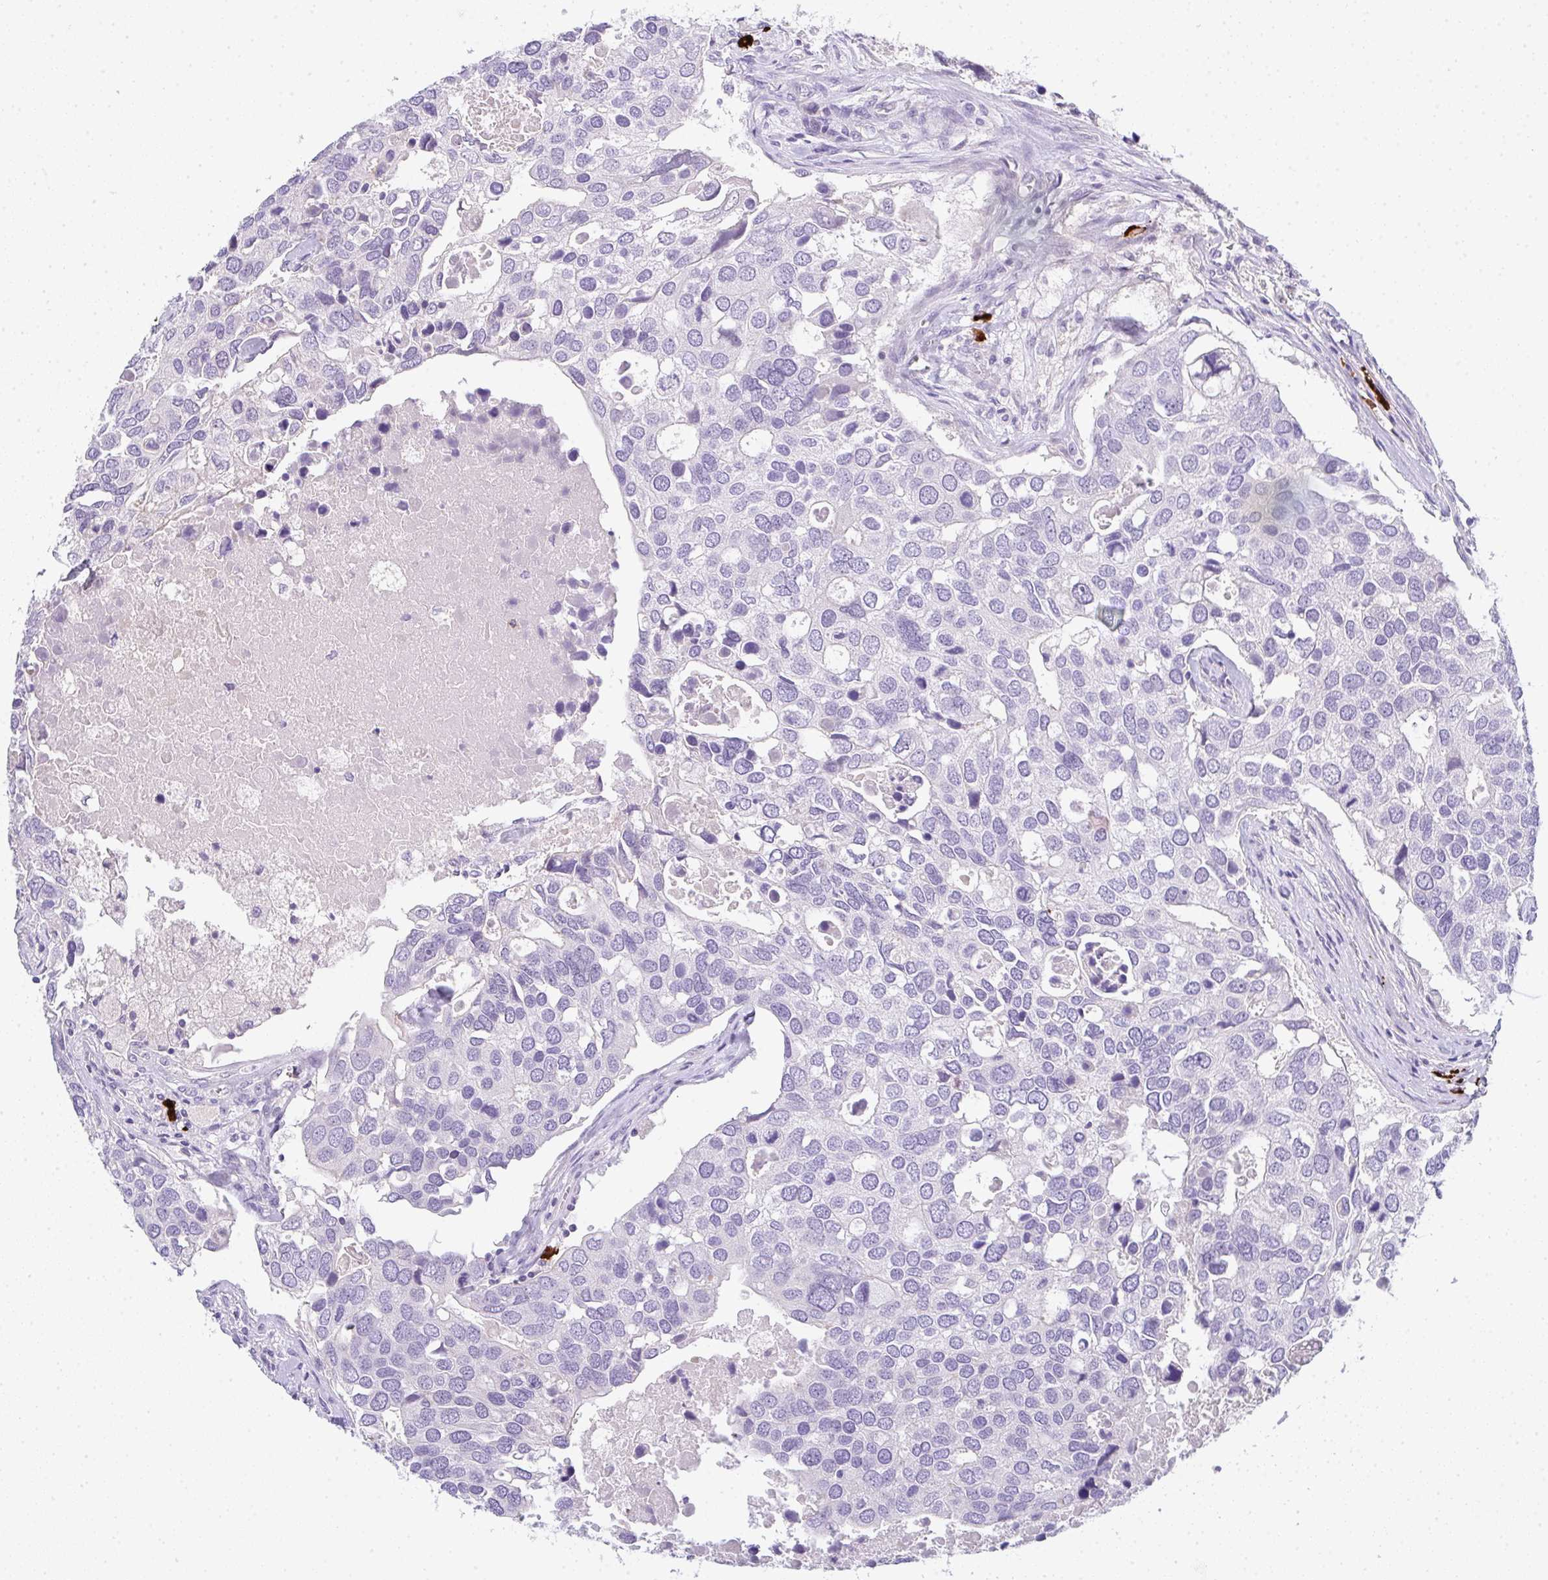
{"staining": {"intensity": "negative", "quantity": "none", "location": "none"}, "tissue": "breast cancer", "cell_type": "Tumor cells", "image_type": "cancer", "snomed": [{"axis": "morphology", "description": "Duct carcinoma"}, {"axis": "topography", "description": "Breast"}], "caption": "Immunohistochemistry (IHC) image of breast cancer stained for a protein (brown), which reveals no staining in tumor cells.", "gene": "CACNA1S", "patient": {"sex": "female", "age": 83}}